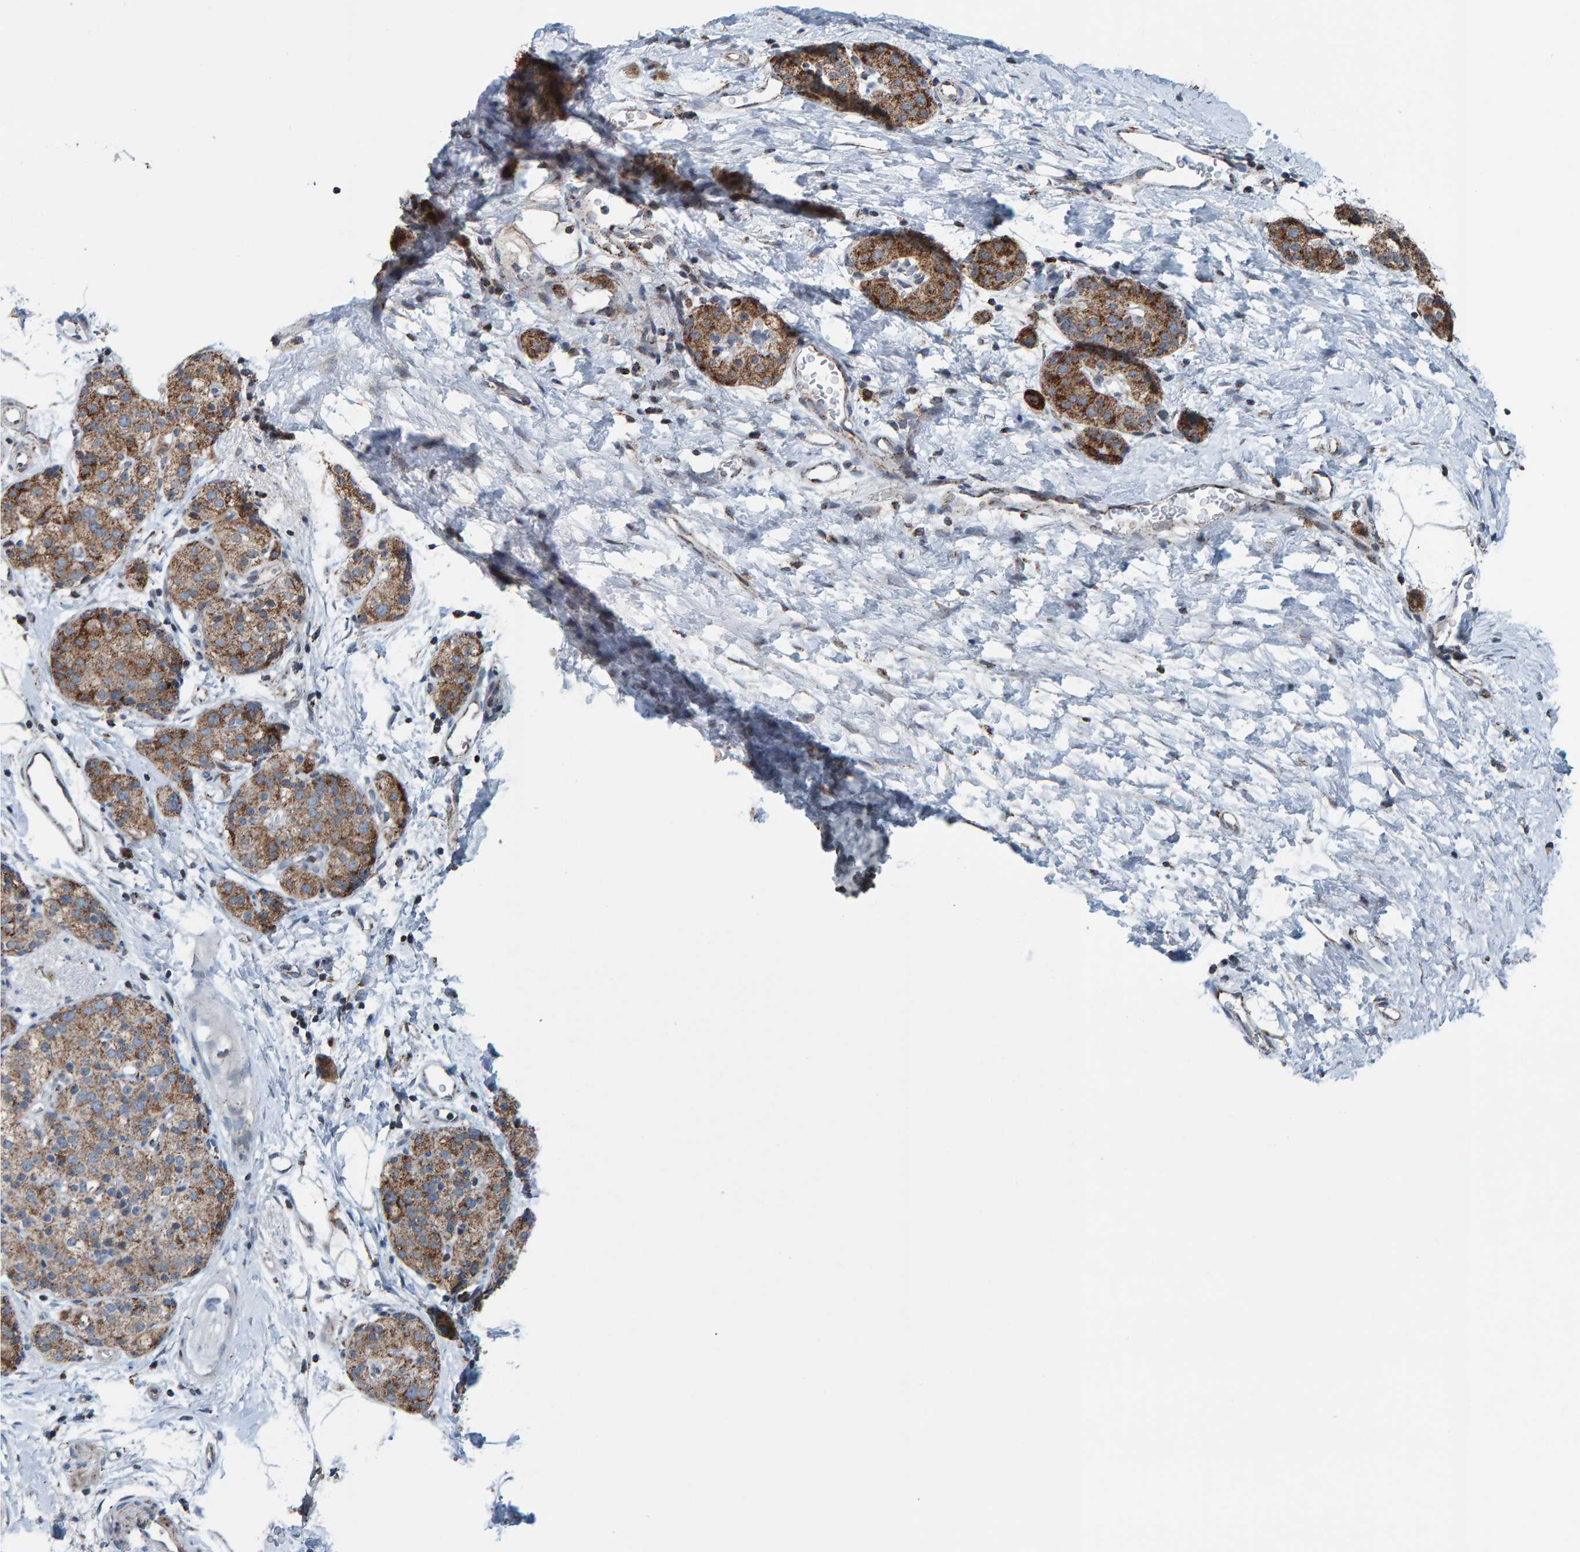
{"staining": {"intensity": "moderate", "quantity": ">75%", "location": "cytoplasmic/membranous"}, "tissue": "pancreatic cancer", "cell_type": "Tumor cells", "image_type": "cancer", "snomed": [{"axis": "morphology", "description": "Adenocarcinoma, NOS"}, {"axis": "topography", "description": "Pancreas"}], "caption": "Immunohistochemistry (IHC) (DAB (3,3'-diaminobenzidine)) staining of pancreatic adenocarcinoma displays moderate cytoplasmic/membranous protein staining in about >75% of tumor cells.", "gene": "ZNF48", "patient": {"sex": "male", "age": 50}}